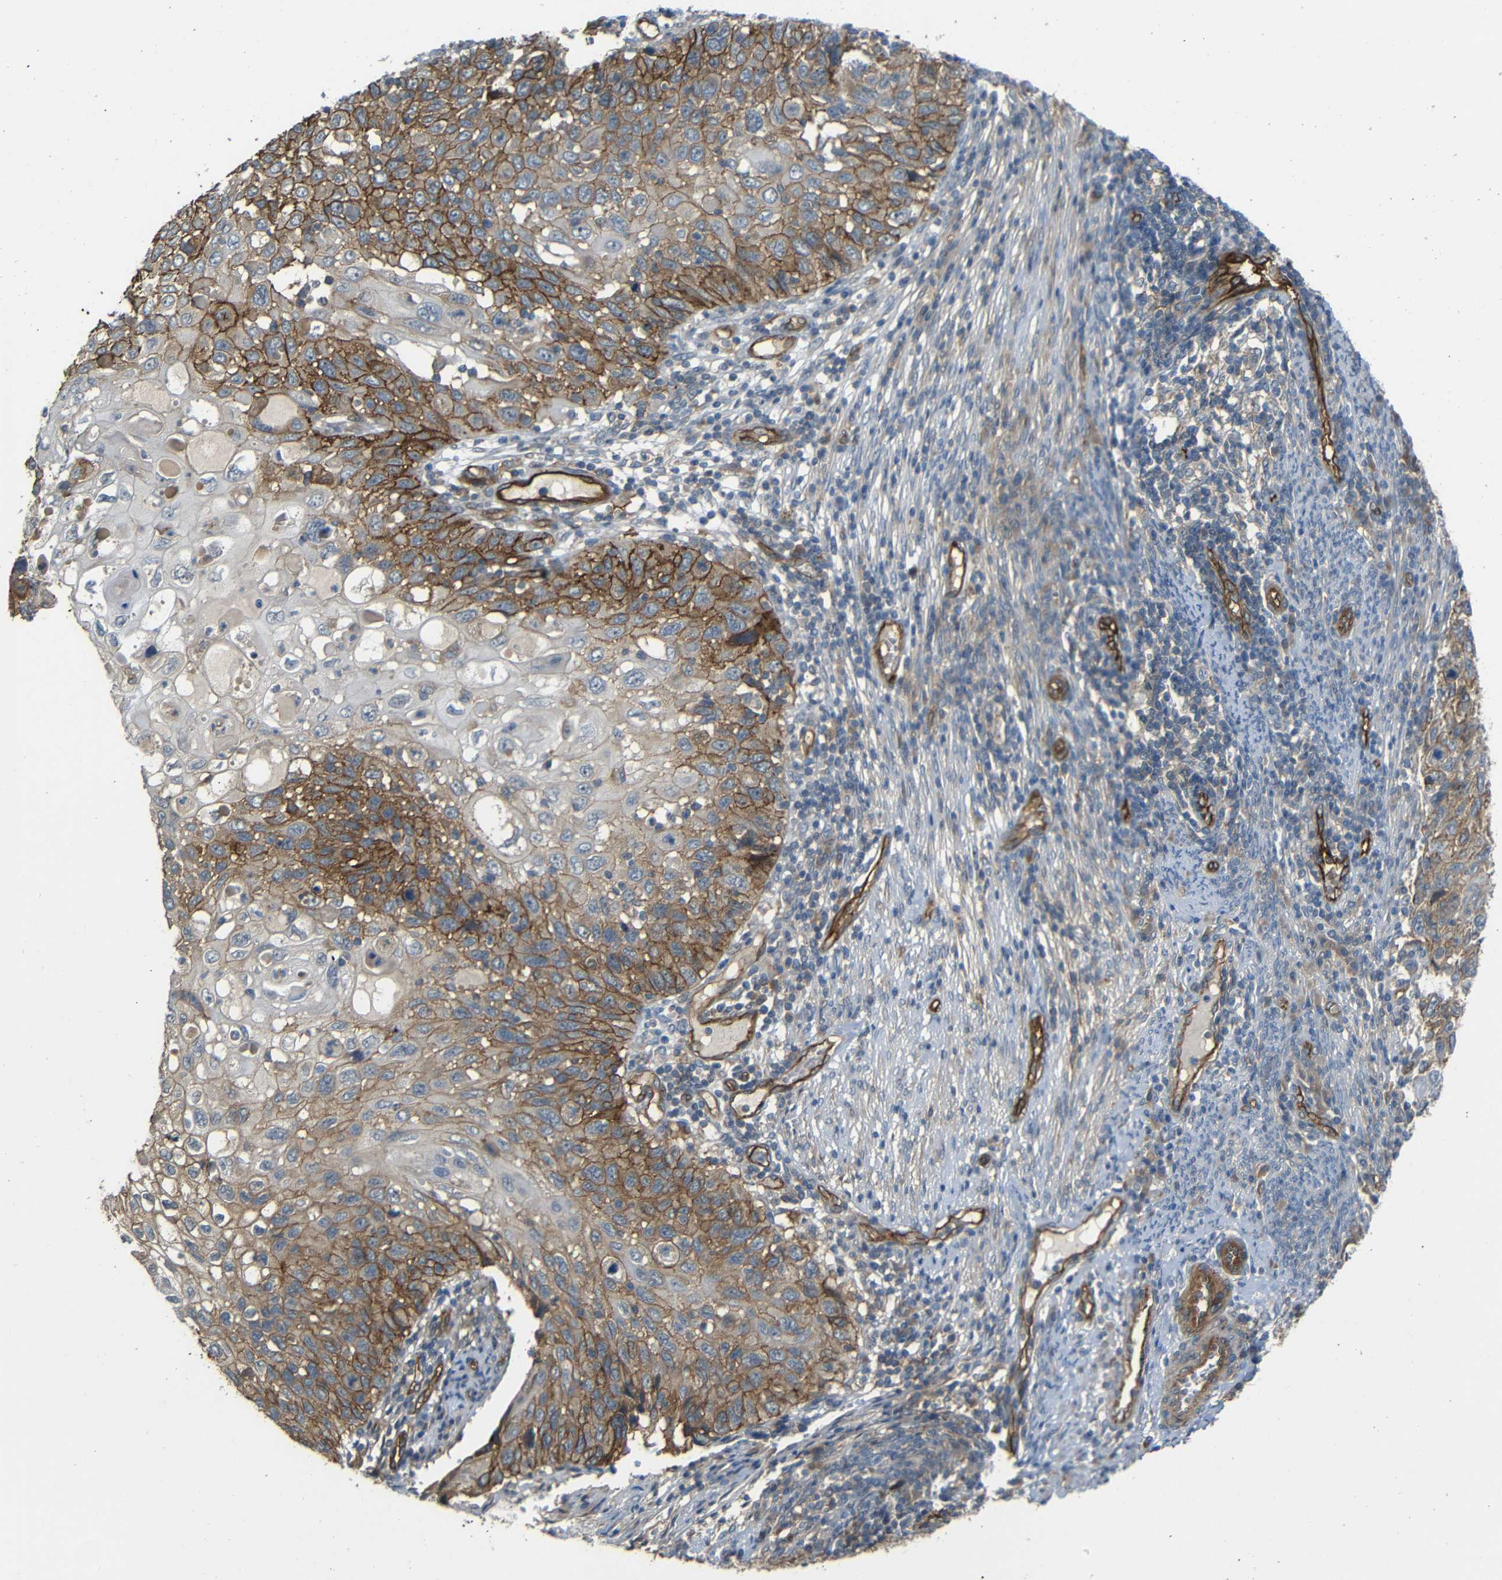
{"staining": {"intensity": "moderate", "quantity": ">75%", "location": "cytoplasmic/membranous"}, "tissue": "cervical cancer", "cell_type": "Tumor cells", "image_type": "cancer", "snomed": [{"axis": "morphology", "description": "Squamous cell carcinoma, NOS"}, {"axis": "topography", "description": "Cervix"}], "caption": "The photomicrograph displays immunohistochemical staining of cervical squamous cell carcinoma. There is moderate cytoplasmic/membranous staining is seen in approximately >75% of tumor cells.", "gene": "RELL1", "patient": {"sex": "female", "age": 70}}